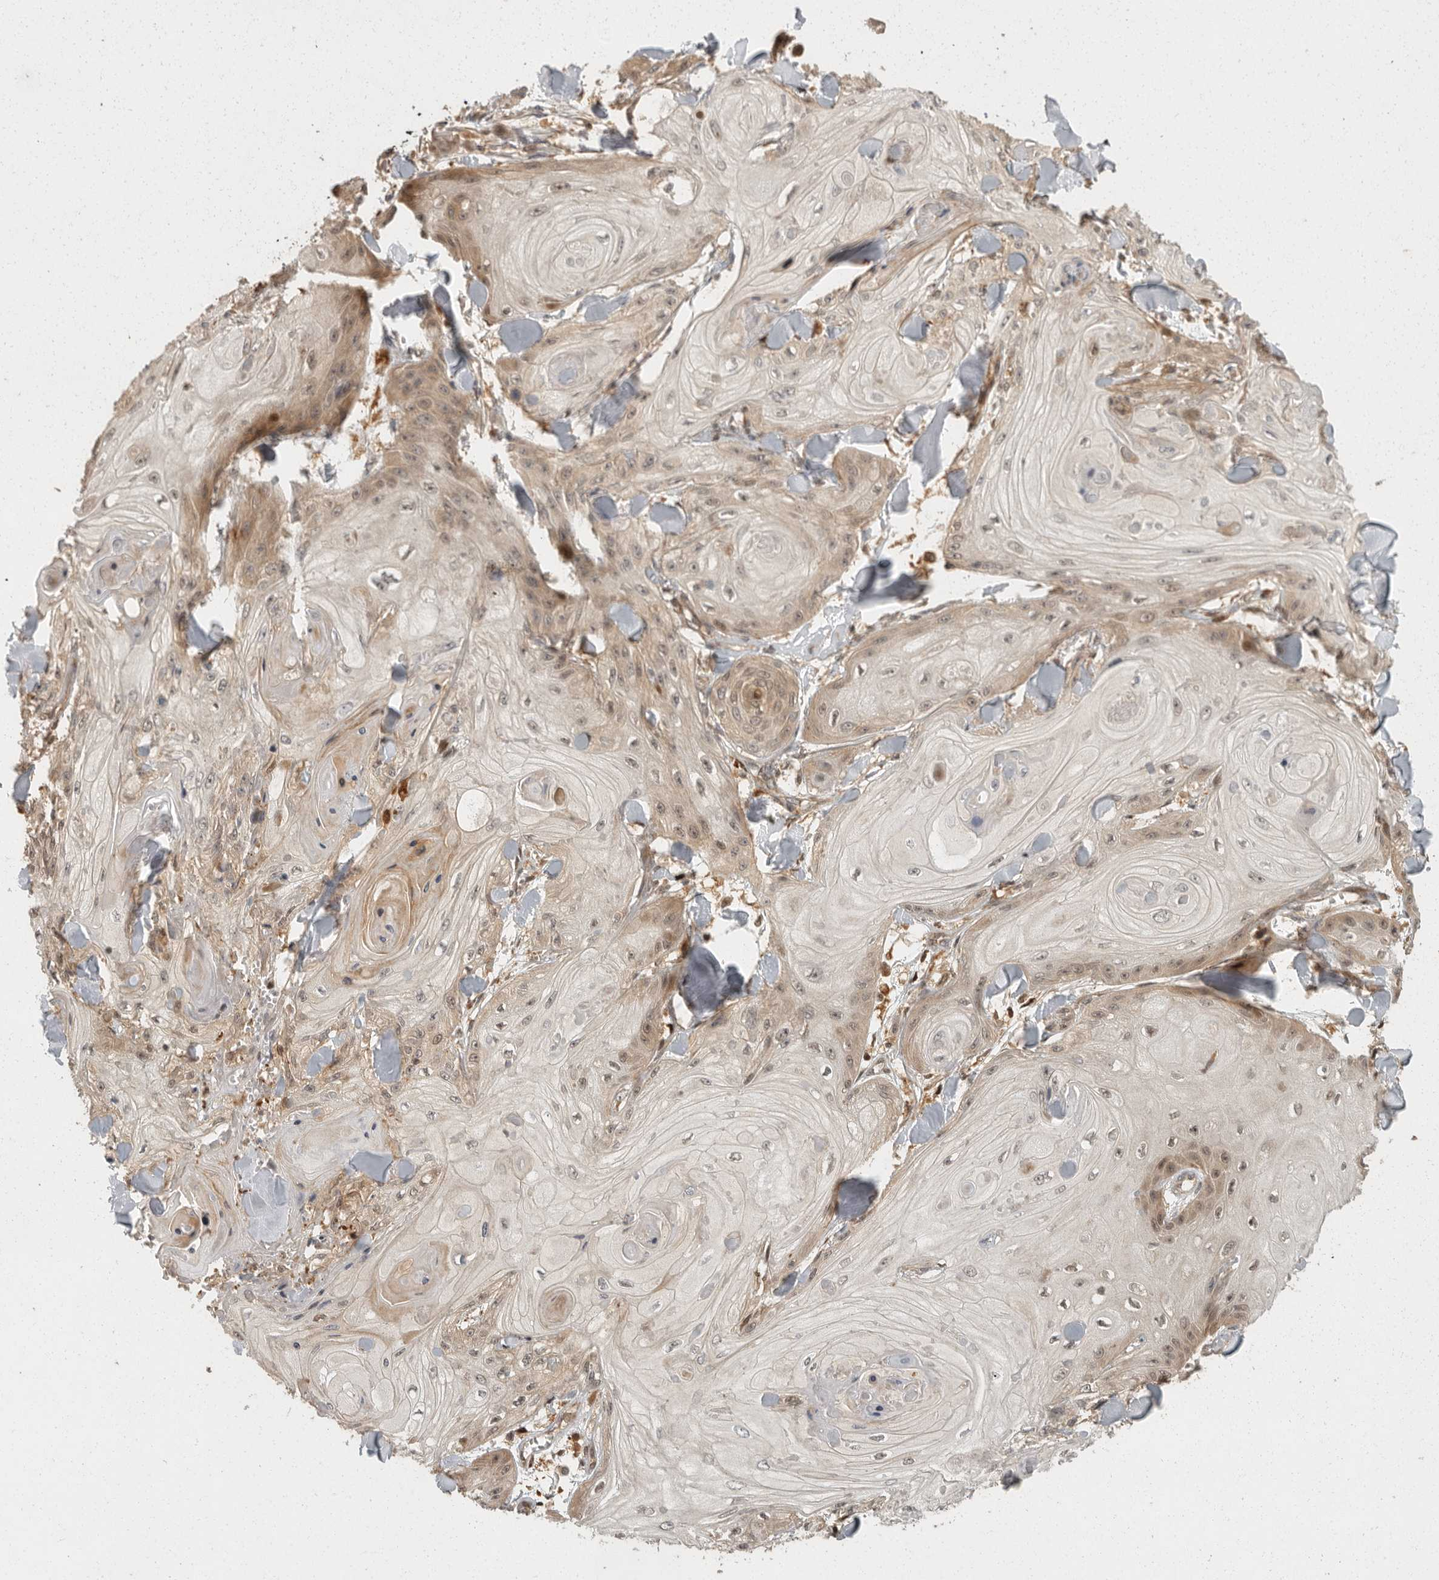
{"staining": {"intensity": "weak", "quantity": "<25%", "location": "cytoplasmic/membranous"}, "tissue": "skin cancer", "cell_type": "Tumor cells", "image_type": "cancer", "snomed": [{"axis": "morphology", "description": "Squamous cell carcinoma, NOS"}, {"axis": "topography", "description": "Skin"}], "caption": "Human skin squamous cell carcinoma stained for a protein using immunohistochemistry shows no expression in tumor cells.", "gene": "SWT1", "patient": {"sex": "male", "age": 74}}